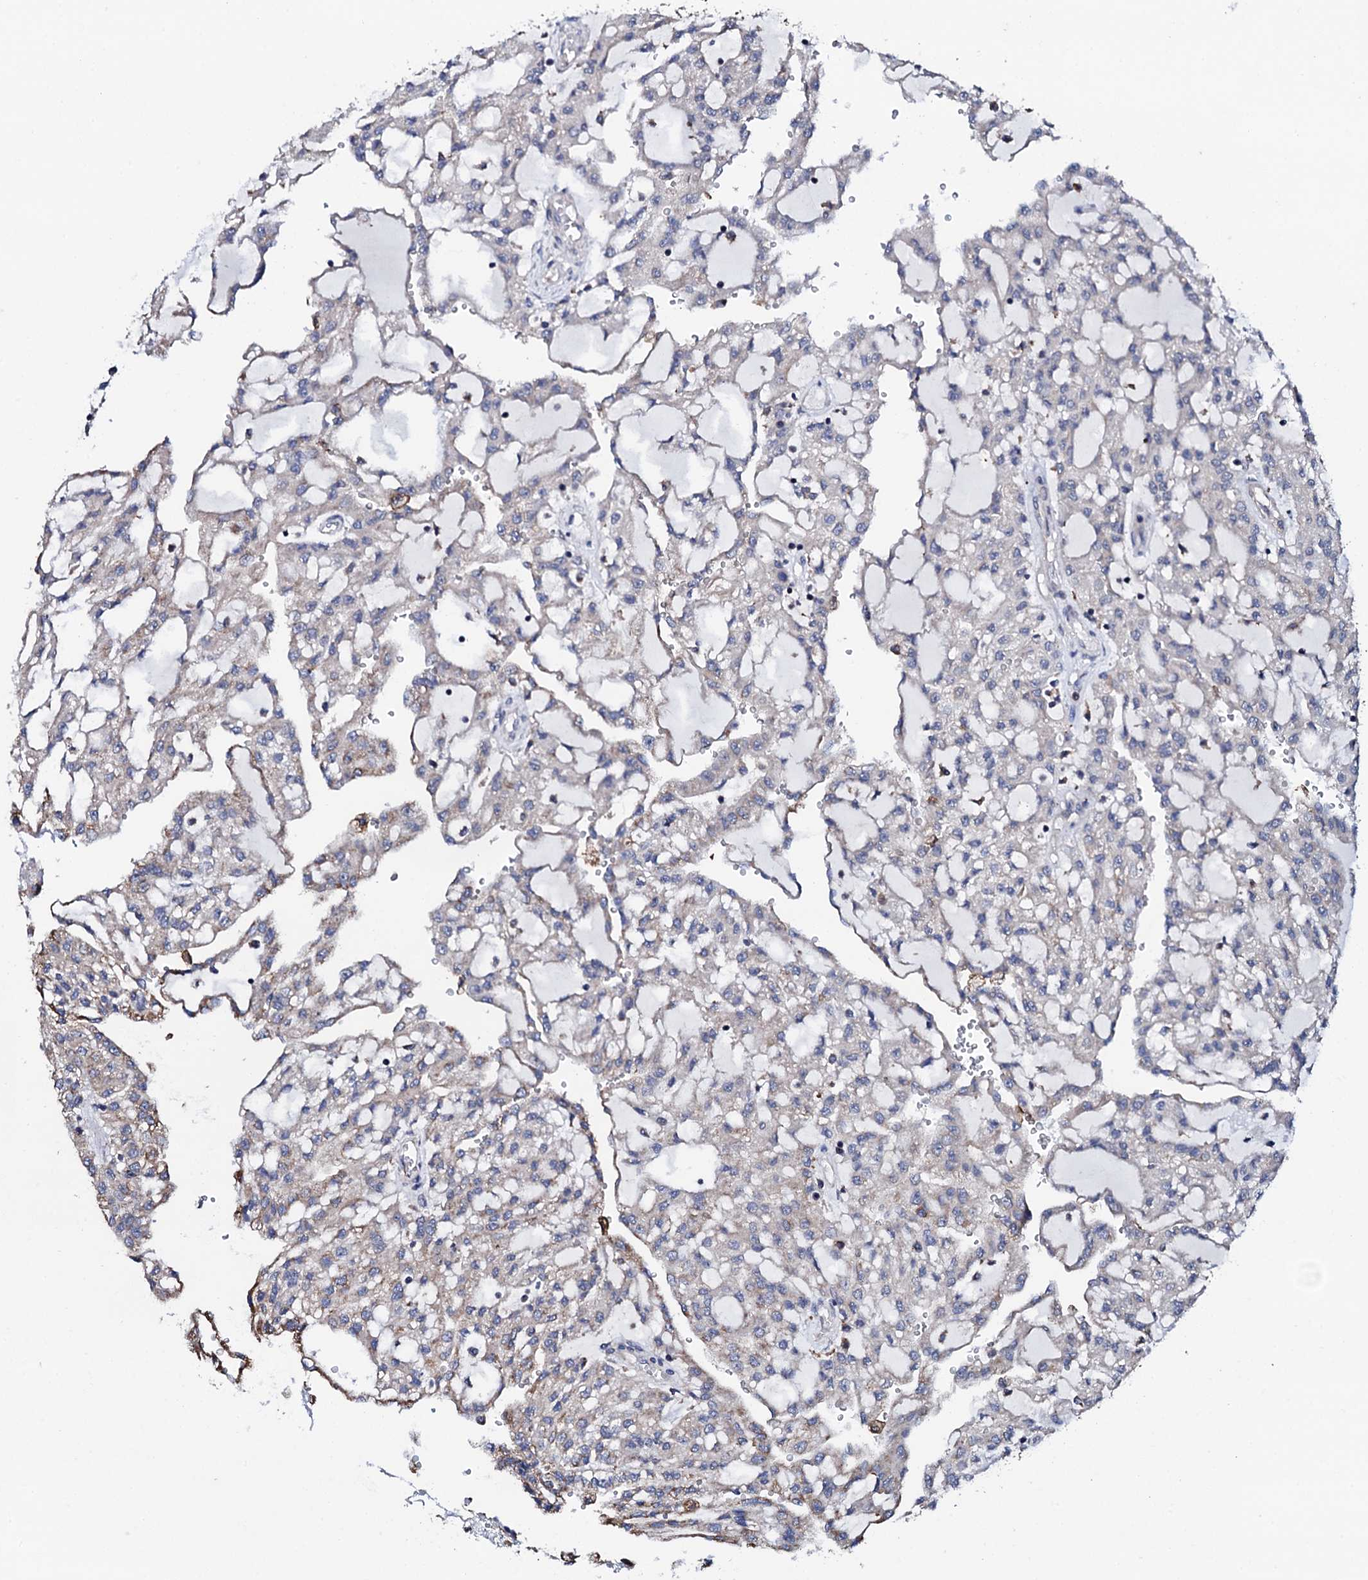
{"staining": {"intensity": "moderate", "quantity": "<25%", "location": "cytoplasmic/membranous"}, "tissue": "renal cancer", "cell_type": "Tumor cells", "image_type": "cancer", "snomed": [{"axis": "morphology", "description": "Adenocarcinoma, NOS"}, {"axis": "topography", "description": "Kidney"}], "caption": "There is low levels of moderate cytoplasmic/membranous positivity in tumor cells of renal adenocarcinoma, as demonstrated by immunohistochemical staining (brown color).", "gene": "EDC3", "patient": {"sex": "male", "age": 63}}